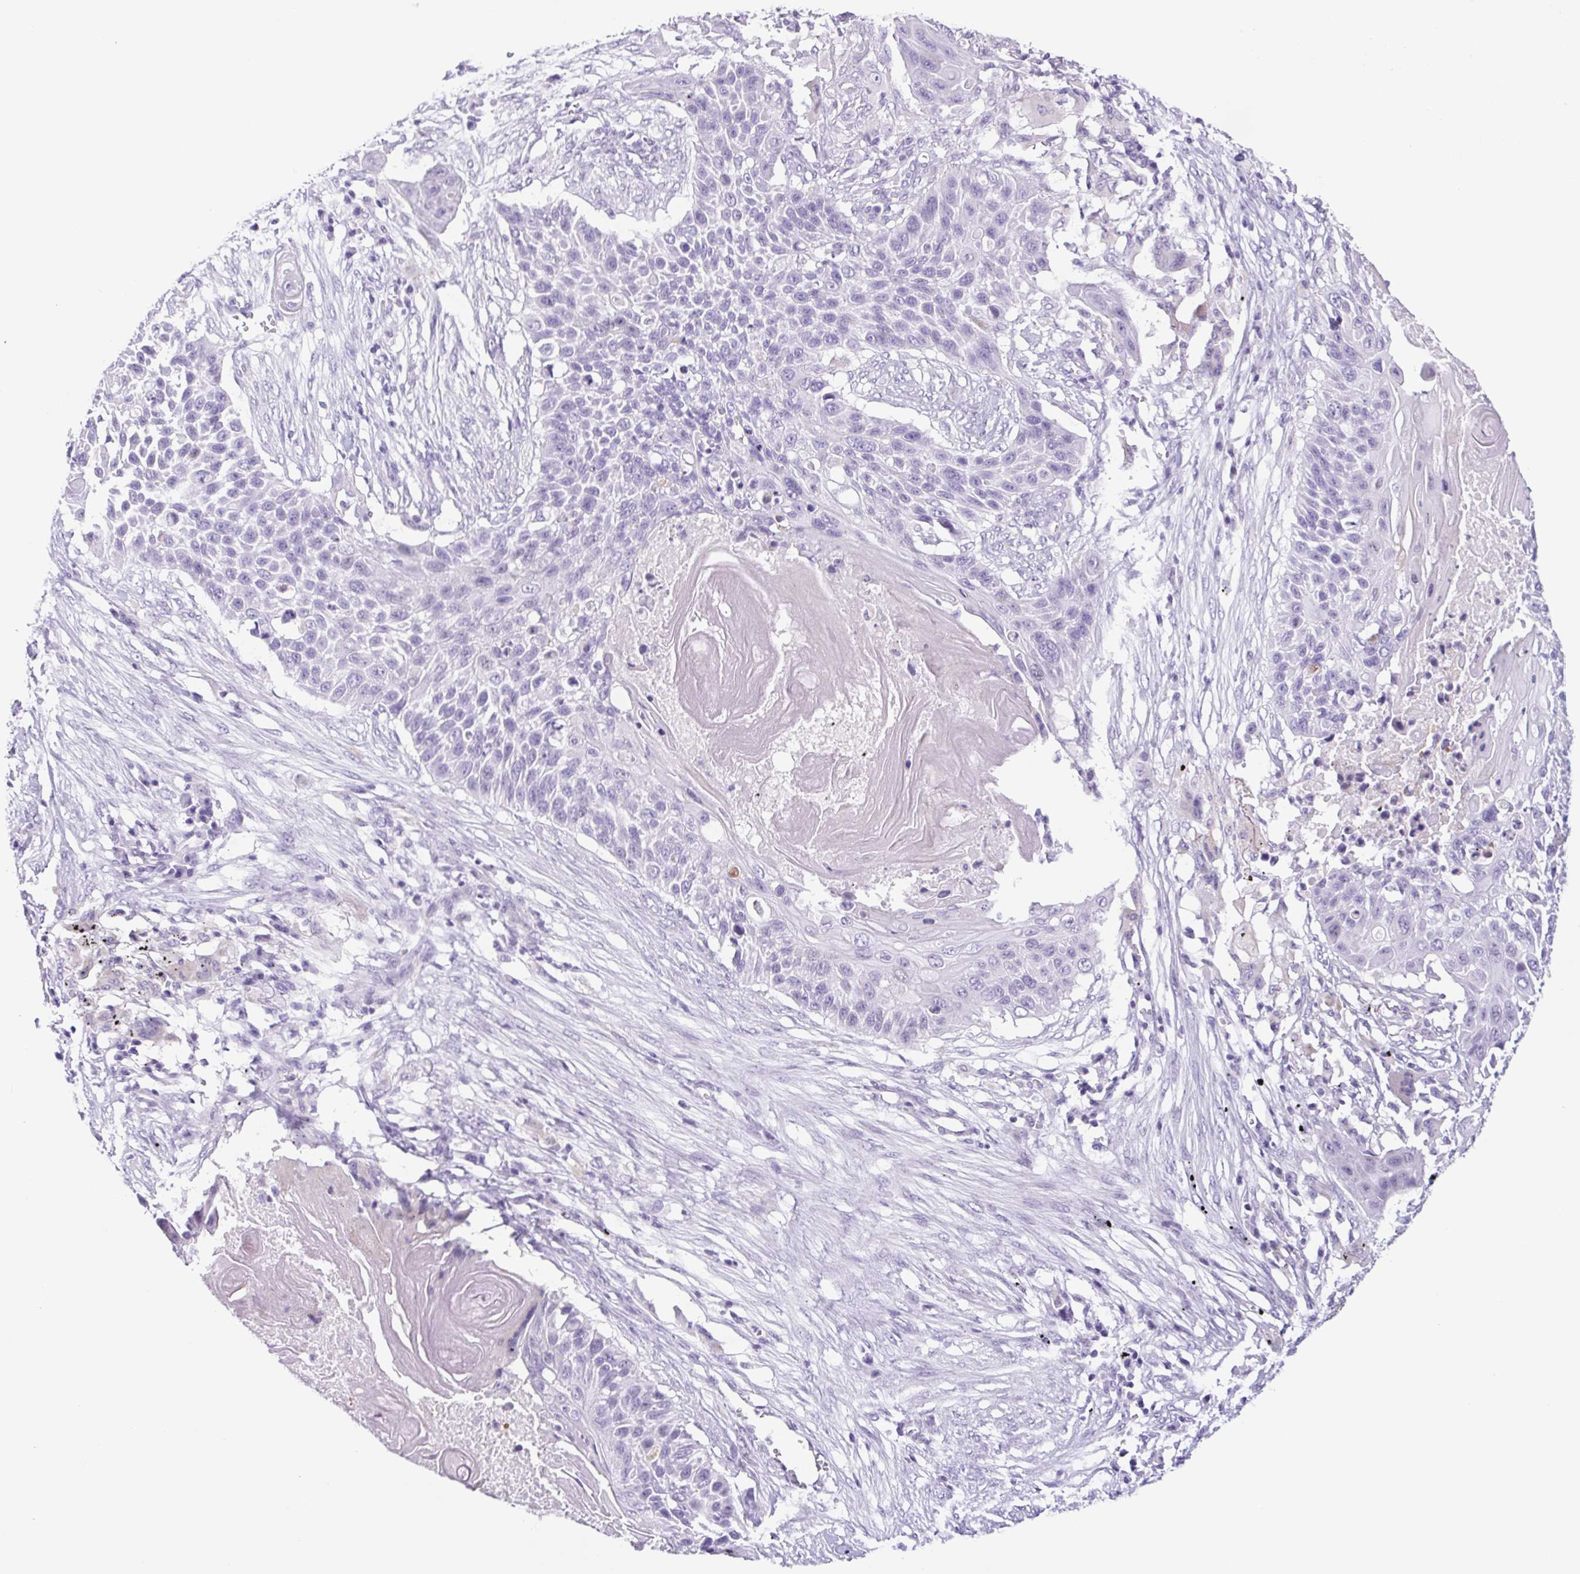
{"staining": {"intensity": "negative", "quantity": "none", "location": "none"}, "tissue": "lung cancer", "cell_type": "Tumor cells", "image_type": "cancer", "snomed": [{"axis": "morphology", "description": "Squamous cell carcinoma, NOS"}, {"axis": "topography", "description": "Lung"}], "caption": "Immunohistochemical staining of human squamous cell carcinoma (lung) shows no significant expression in tumor cells. (Brightfield microscopy of DAB immunohistochemistry at high magnification).", "gene": "CYP21A2", "patient": {"sex": "male", "age": 78}}